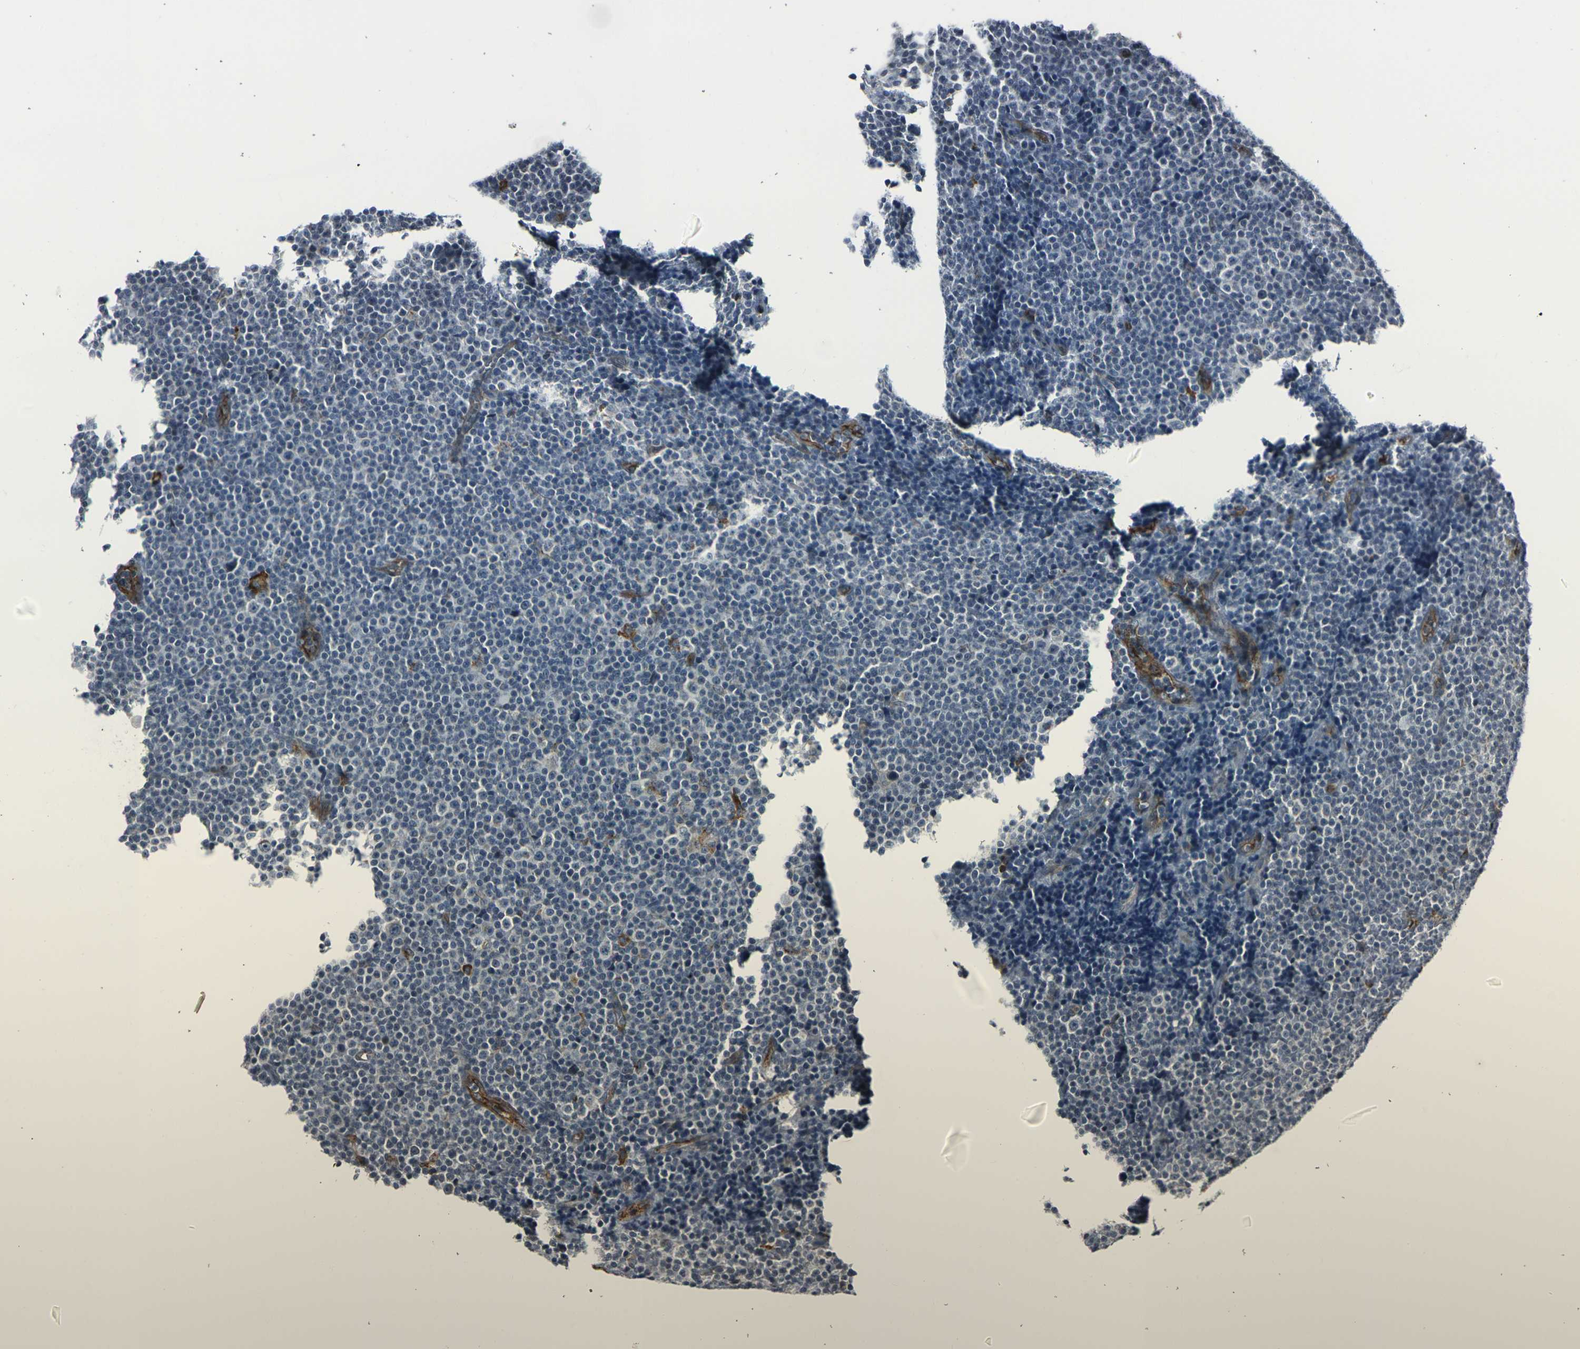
{"staining": {"intensity": "negative", "quantity": "none", "location": "none"}, "tissue": "lymphoma", "cell_type": "Tumor cells", "image_type": "cancer", "snomed": [{"axis": "morphology", "description": "Malignant lymphoma, non-Hodgkin's type, Low grade"}, {"axis": "topography", "description": "Lymph node"}], "caption": "A histopathology image of human lymphoma is negative for staining in tumor cells.", "gene": "MYOF", "patient": {"sex": "female", "age": 67}}